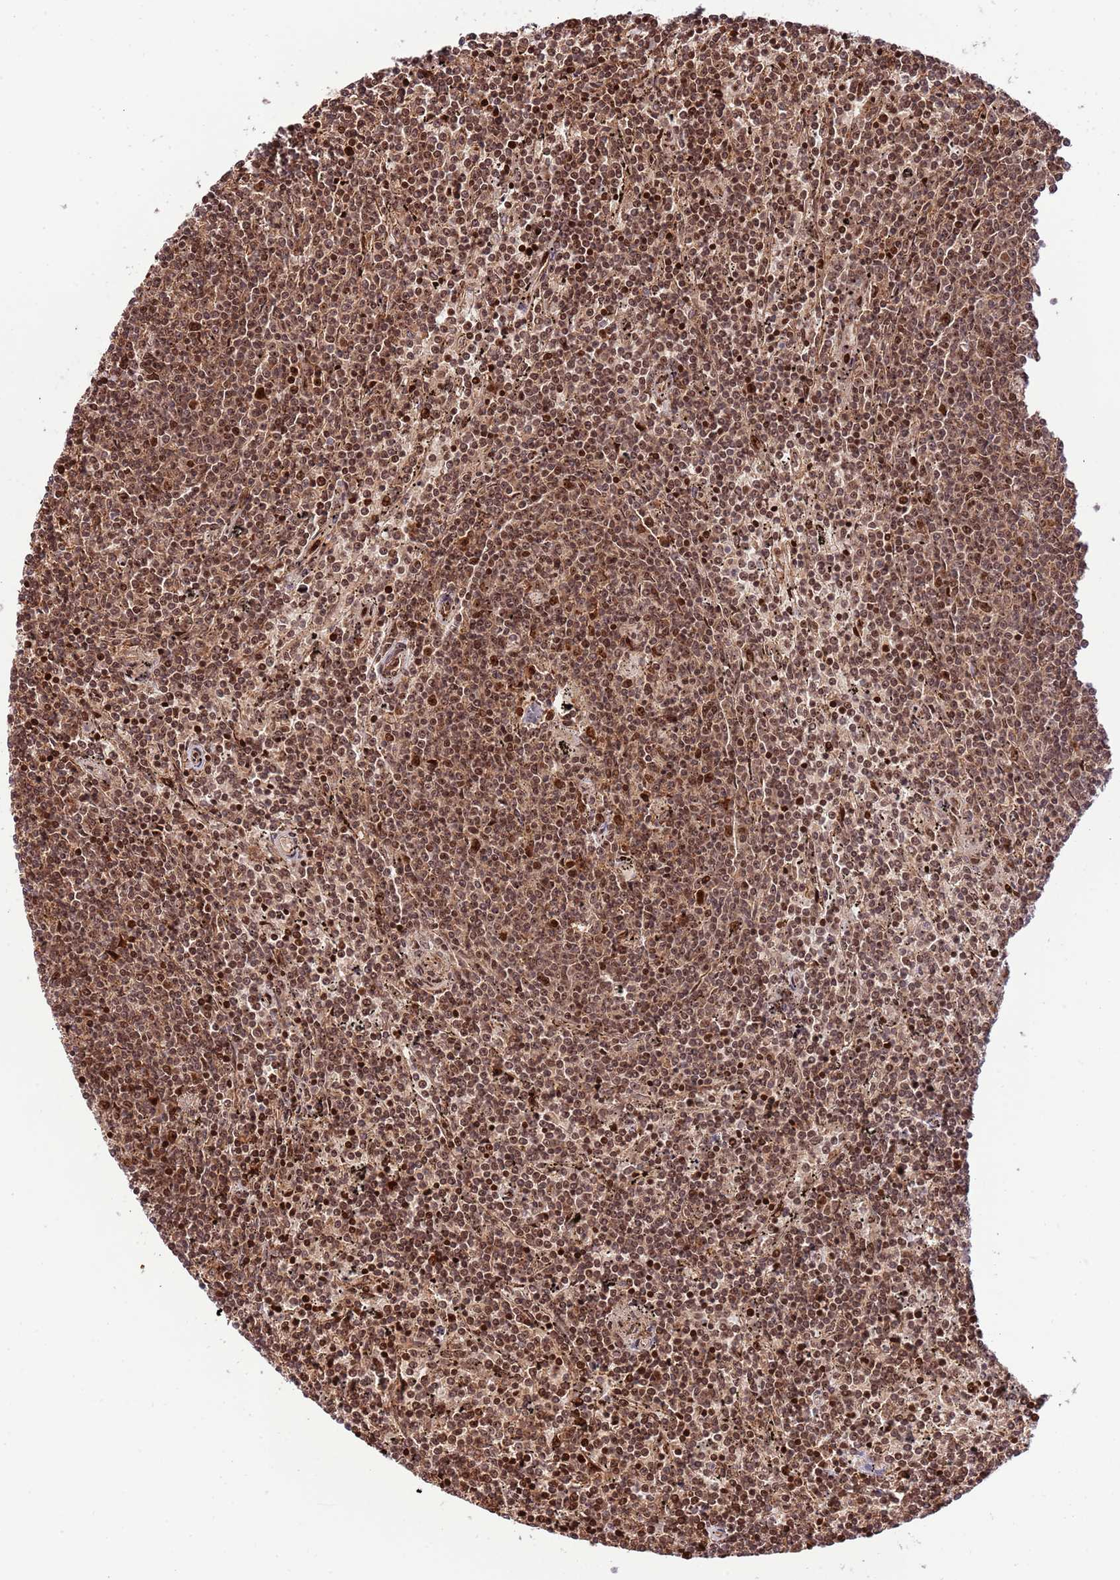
{"staining": {"intensity": "moderate", "quantity": ">75%", "location": "cytoplasmic/membranous,nuclear"}, "tissue": "lymphoma", "cell_type": "Tumor cells", "image_type": "cancer", "snomed": [{"axis": "morphology", "description": "Malignant lymphoma, non-Hodgkin's type, Low grade"}, {"axis": "topography", "description": "Spleen"}], "caption": "Low-grade malignant lymphoma, non-Hodgkin's type tissue displays moderate cytoplasmic/membranous and nuclear expression in about >75% of tumor cells", "gene": "RIF1", "patient": {"sex": "female", "age": 50}}